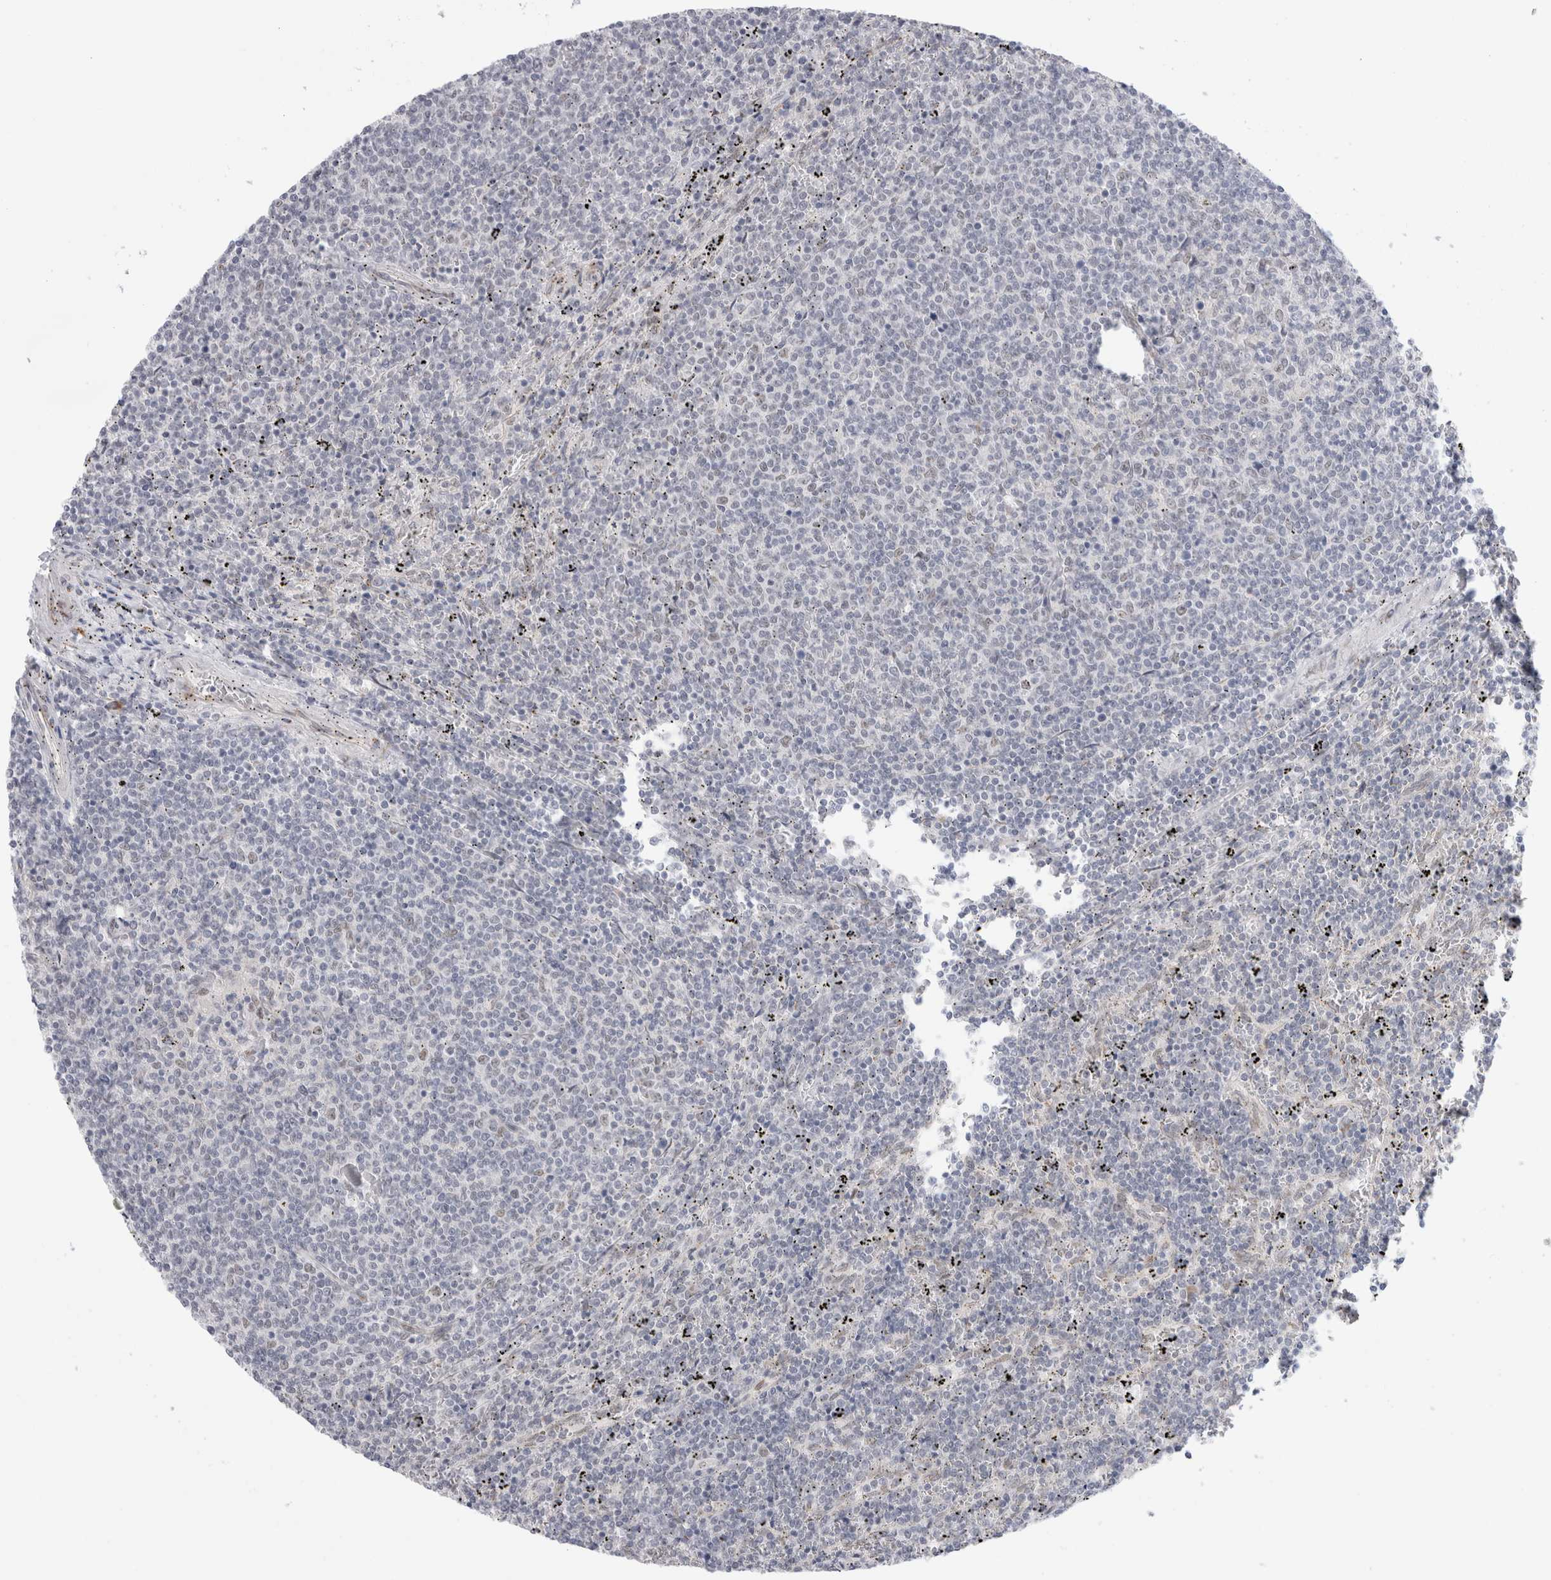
{"staining": {"intensity": "negative", "quantity": "none", "location": "none"}, "tissue": "lymphoma", "cell_type": "Tumor cells", "image_type": "cancer", "snomed": [{"axis": "morphology", "description": "Malignant lymphoma, non-Hodgkin's type, Low grade"}, {"axis": "topography", "description": "Spleen"}], "caption": "Human malignant lymphoma, non-Hodgkin's type (low-grade) stained for a protein using immunohistochemistry (IHC) displays no expression in tumor cells.", "gene": "TRMT1L", "patient": {"sex": "female", "age": 50}}